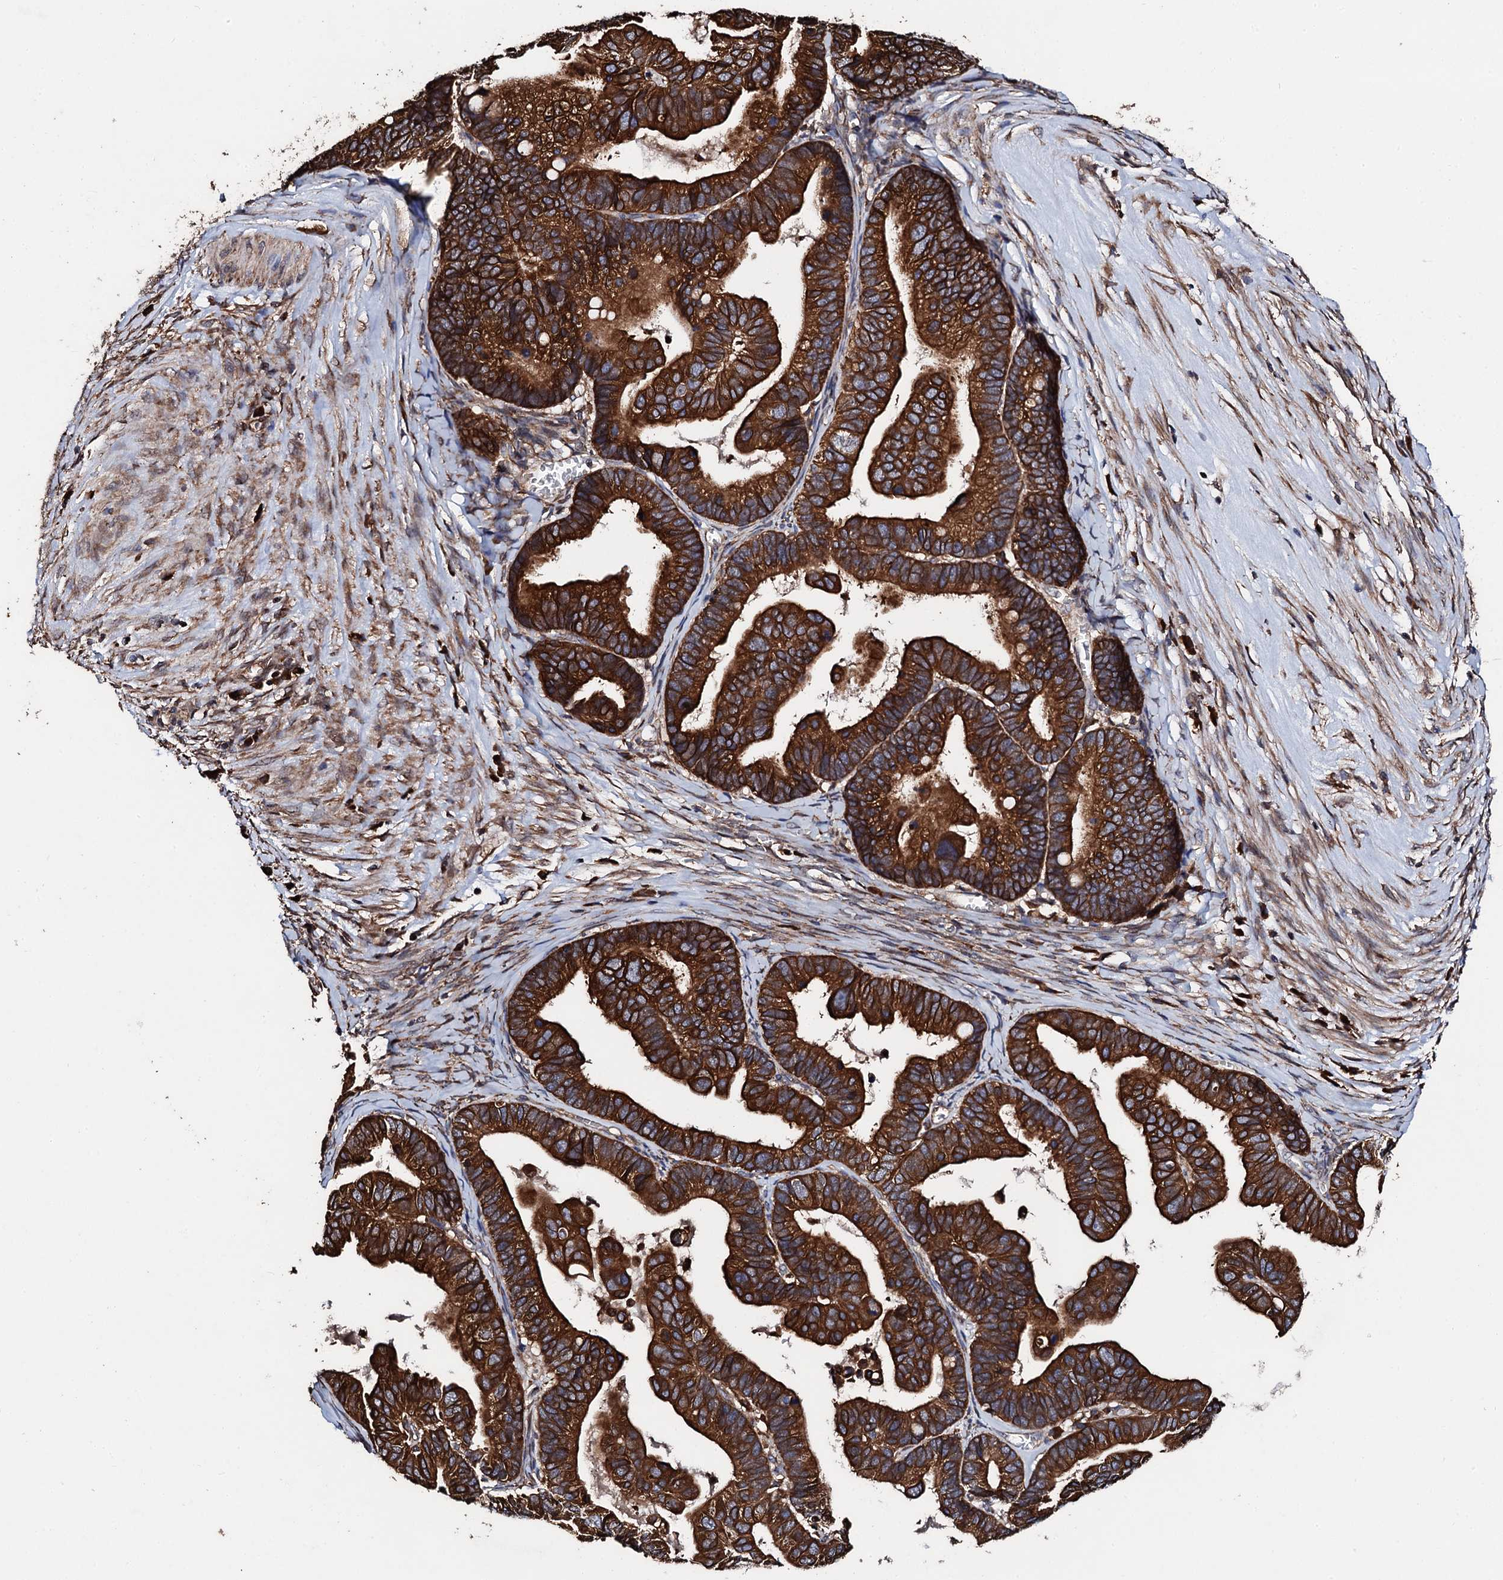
{"staining": {"intensity": "strong", "quantity": ">75%", "location": "cytoplasmic/membranous"}, "tissue": "ovarian cancer", "cell_type": "Tumor cells", "image_type": "cancer", "snomed": [{"axis": "morphology", "description": "Cystadenocarcinoma, serous, NOS"}, {"axis": "topography", "description": "Ovary"}], "caption": "IHC histopathology image of human ovarian cancer stained for a protein (brown), which reveals high levels of strong cytoplasmic/membranous staining in approximately >75% of tumor cells.", "gene": "CKAP5", "patient": {"sex": "female", "age": 56}}